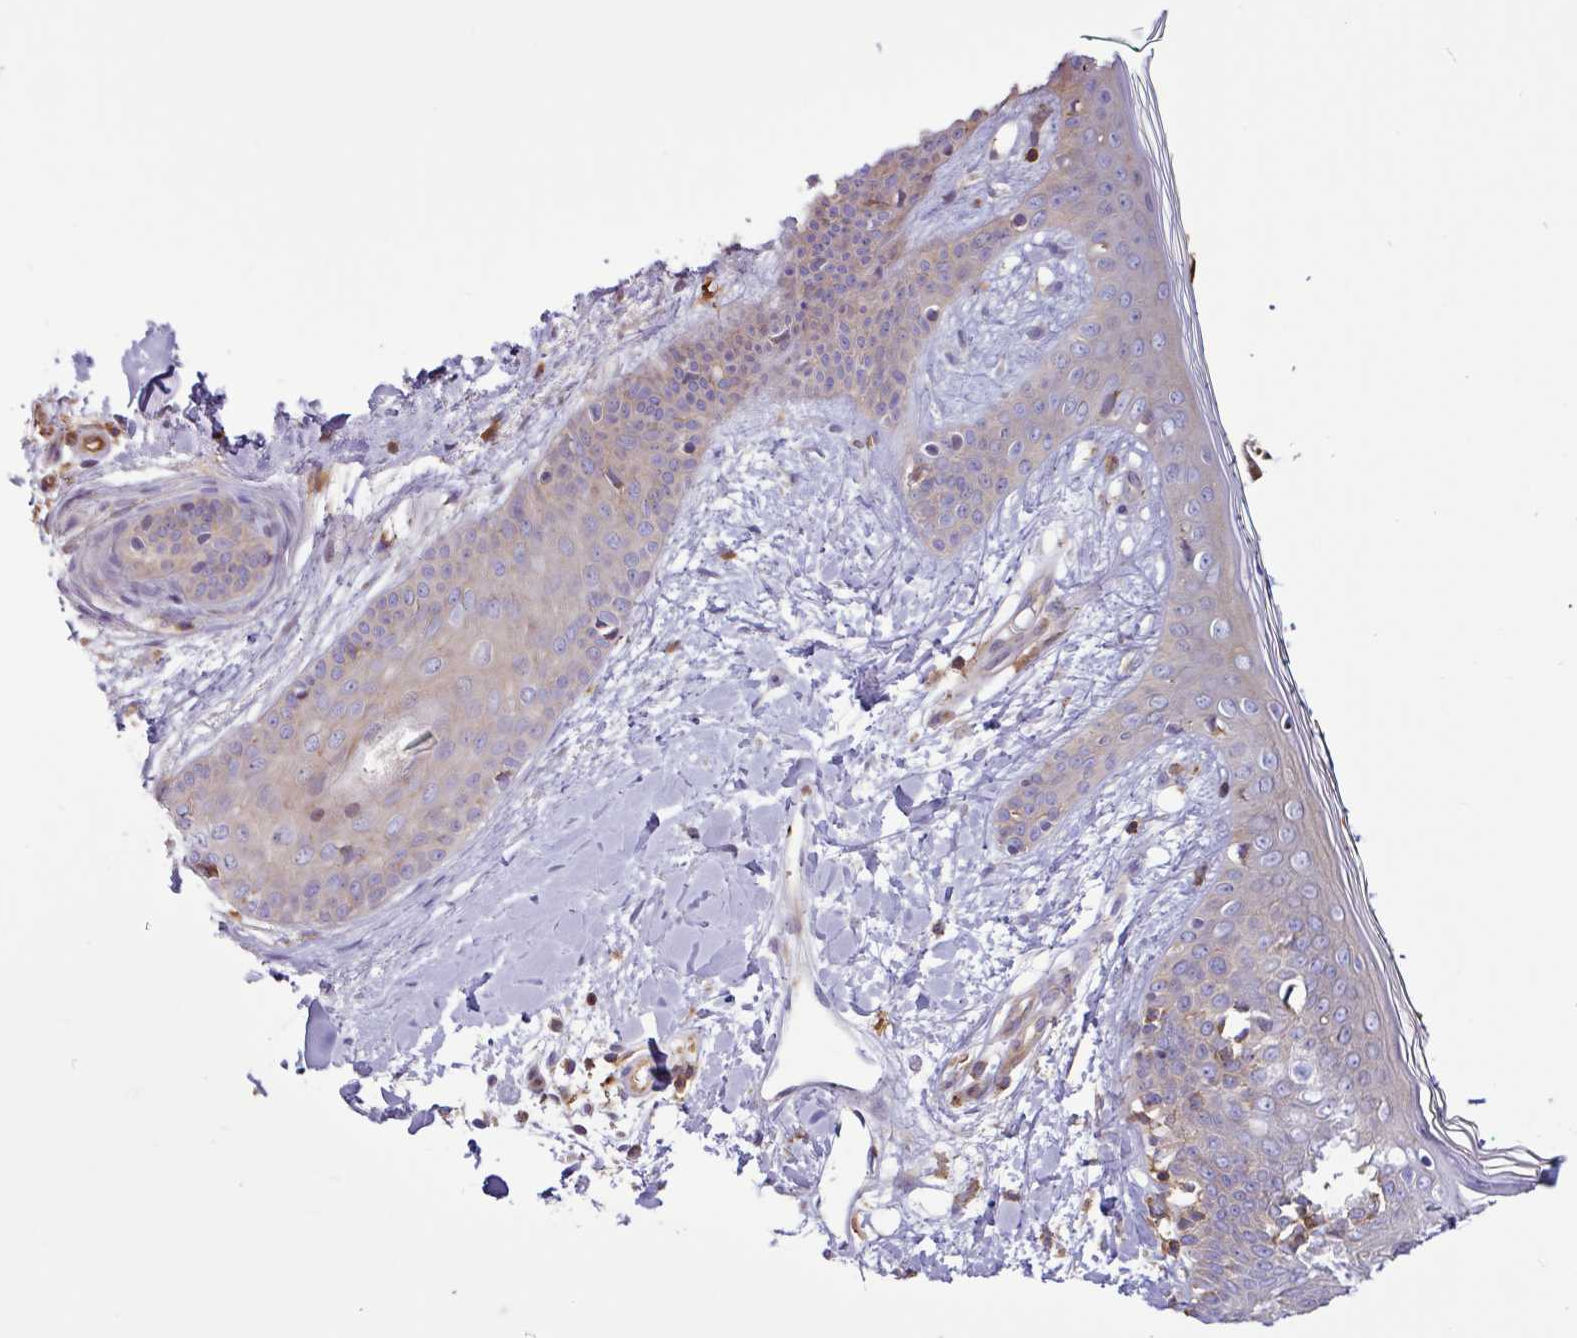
{"staining": {"intensity": "moderate", "quantity": ">75%", "location": "cytoplasmic/membranous"}, "tissue": "skin", "cell_type": "Fibroblasts", "image_type": "normal", "snomed": [{"axis": "morphology", "description": "Normal tissue, NOS"}, {"axis": "topography", "description": "Skin"}], "caption": "Immunohistochemistry image of benign skin: human skin stained using immunohistochemistry (IHC) reveals medium levels of moderate protein expression localized specifically in the cytoplasmic/membranous of fibroblasts, appearing as a cytoplasmic/membranous brown color.", "gene": "ACTR3B", "patient": {"sex": "female", "age": 34}}